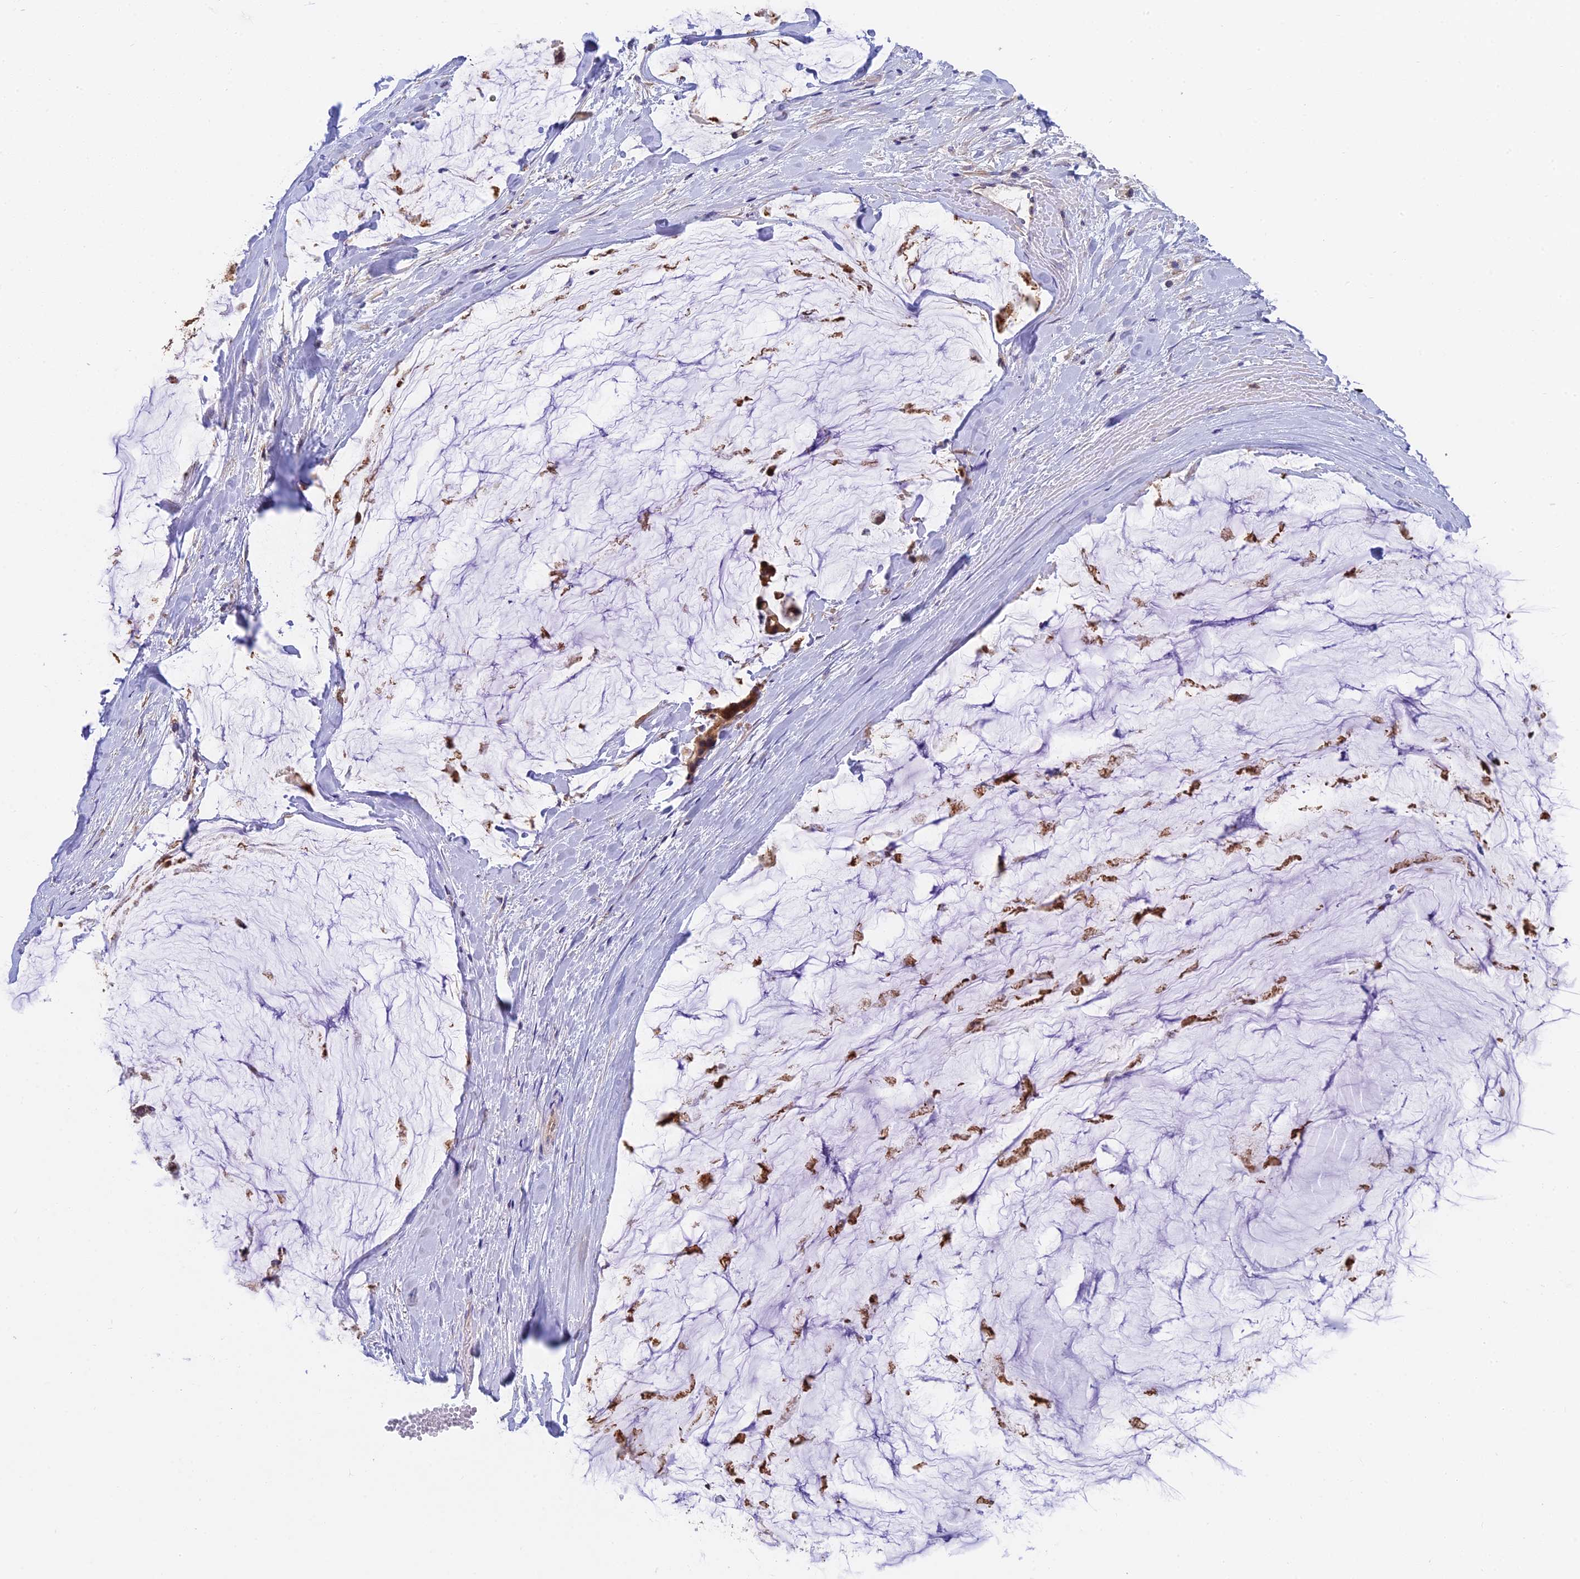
{"staining": {"intensity": "moderate", "quantity": ">75%", "location": "cytoplasmic/membranous"}, "tissue": "ovarian cancer", "cell_type": "Tumor cells", "image_type": "cancer", "snomed": [{"axis": "morphology", "description": "Cystadenocarcinoma, mucinous, NOS"}, {"axis": "topography", "description": "Ovary"}], "caption": "Ovarian mucinous cystadenocarcinoma stained for a protein reveals moderate cytoplasmic/membranous positivity in tumor cells. (brown staining indicates protein expression, while blue staining denotes nuclei).", "gene": "IPO5", "patient": {"sex": "female", "age": 39}}